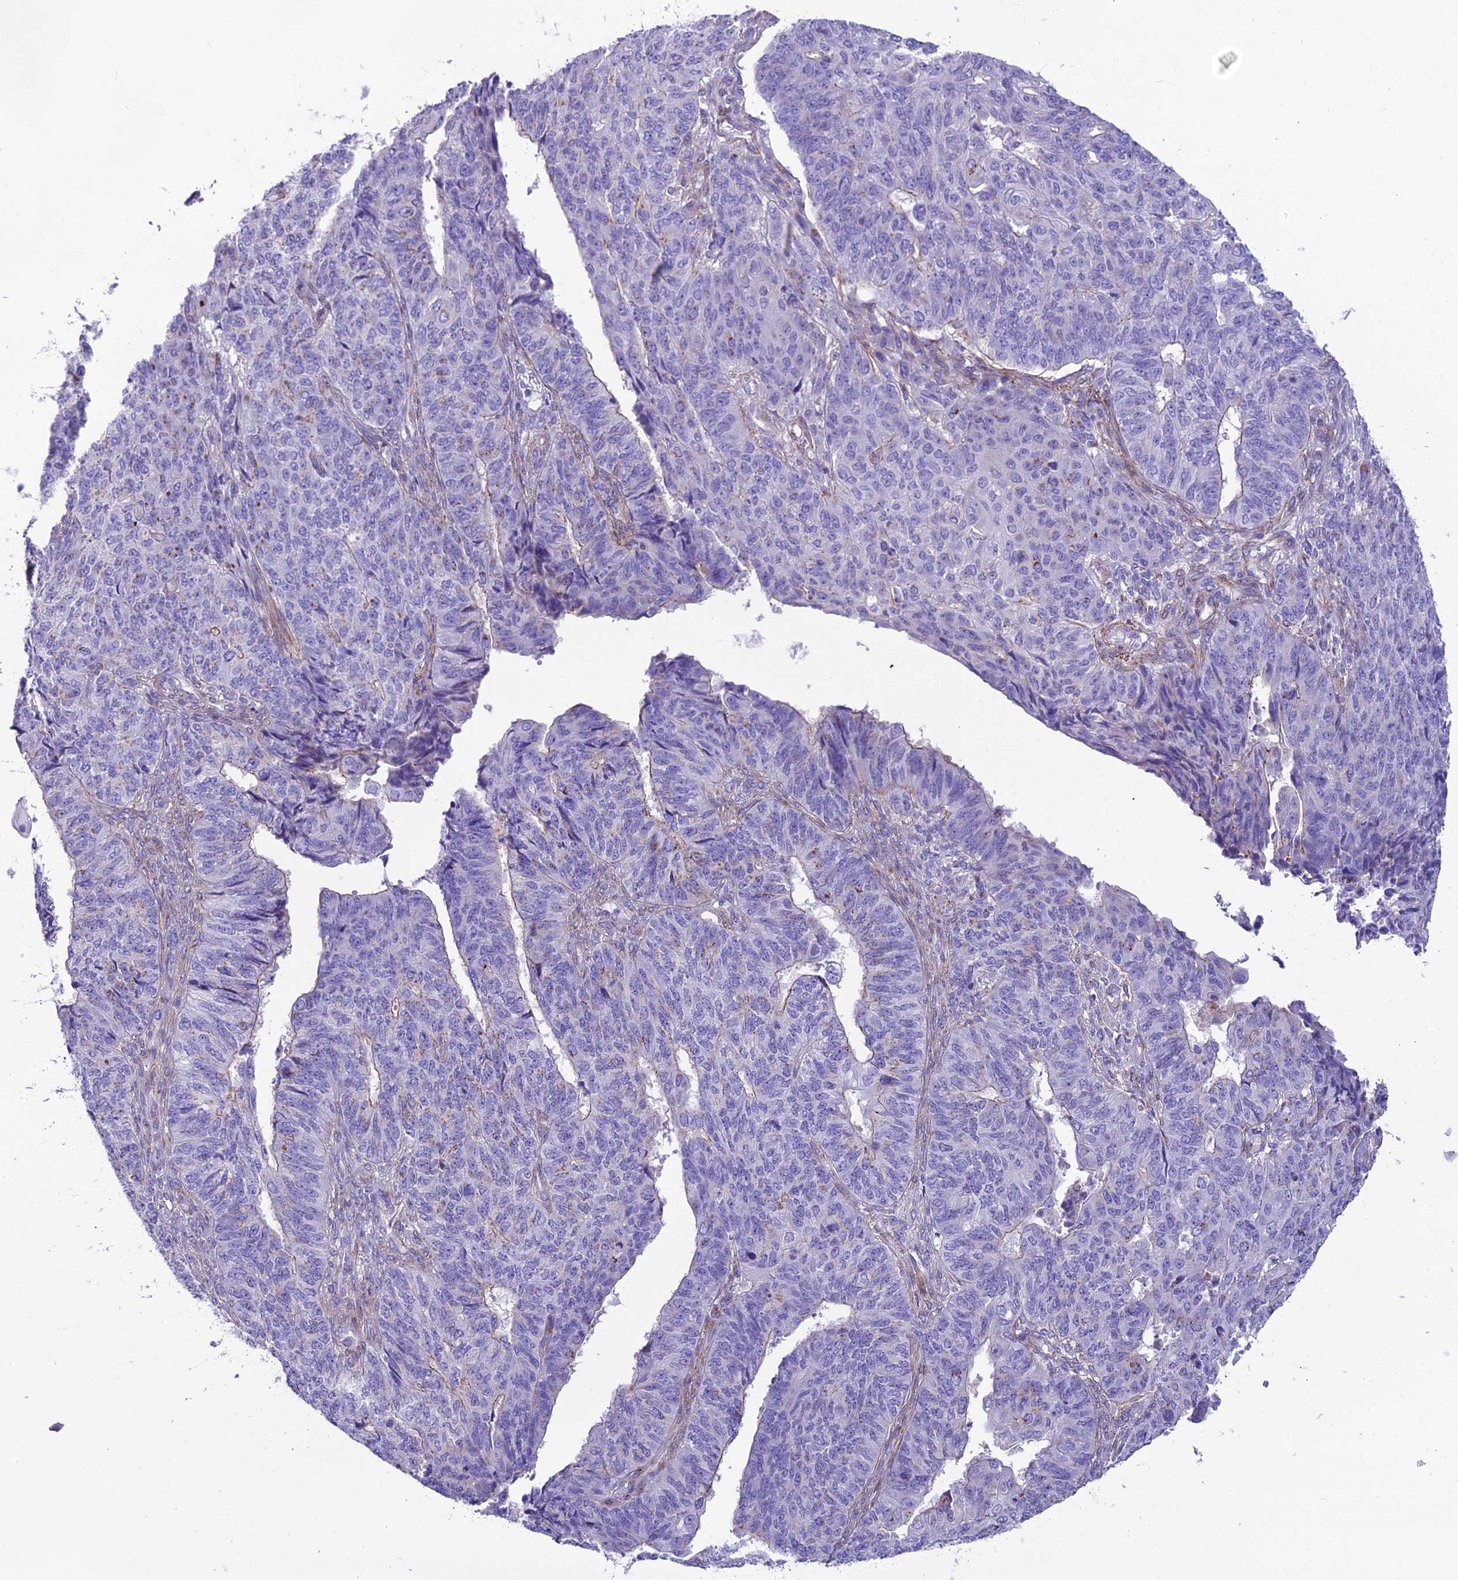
{"staining": {"intensity": "negative", "quantity": "none", "location": "none"}, "tissue": "endometrial cancer", "cell_type": "Tumor cells", "image_type": "cancer", "snomed": [{"axis": "morphology", "description": "Adenocarcinoma, NOS"}, {"axis": "topography", "description": "Endometrium"}], "caption": "Immunohistochemical staining of human endometrial cancer demonstrates no significant positivity in tumor cells.", "gene": "GFRA1", "patient": {"sex": "female", "age": 32}}